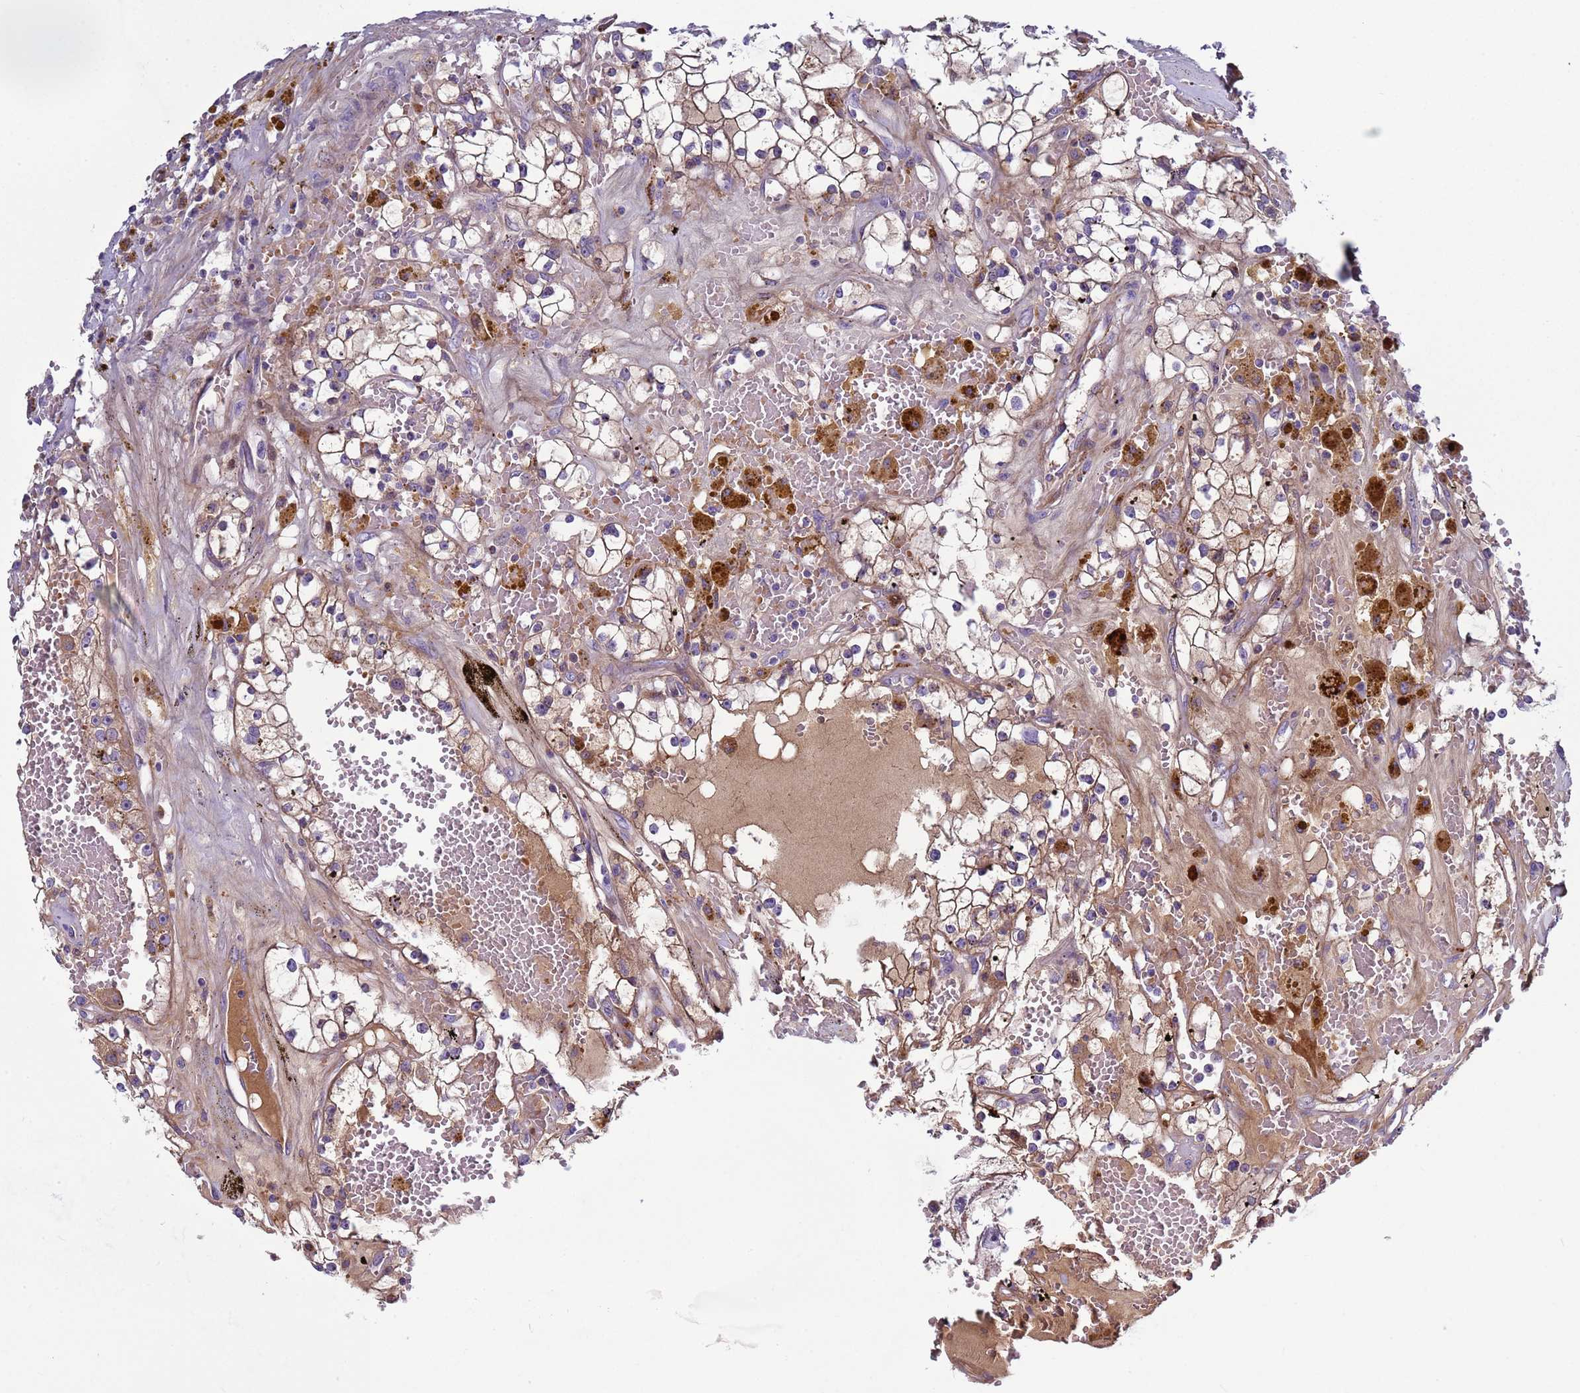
{"staining": {"intensity": "moderate", "quantity": ">75%", "location": "cytoplasmic/membranous"}, "tissue": "renal cancer", "cell_type": "Tumor cells", "image_type": "cancer", "snomed": [{"axis": "morphology", "description": "Adenocarcinoma, NOS"}, {"axis": "topography", "description": "Kidney"}], "caption": "Immunohistochemical staining of renal adenocarcinoma exhibits medium levels of moderate cytoplasmic/membranous positivity in about >75% of tumor cells. (DAB (3,3'-diaminobenzidine) = brown stain, brightfield microscopy at high magnification).", "gene": "TRIM51", "patient": {"sex": "male", "age": 56}}